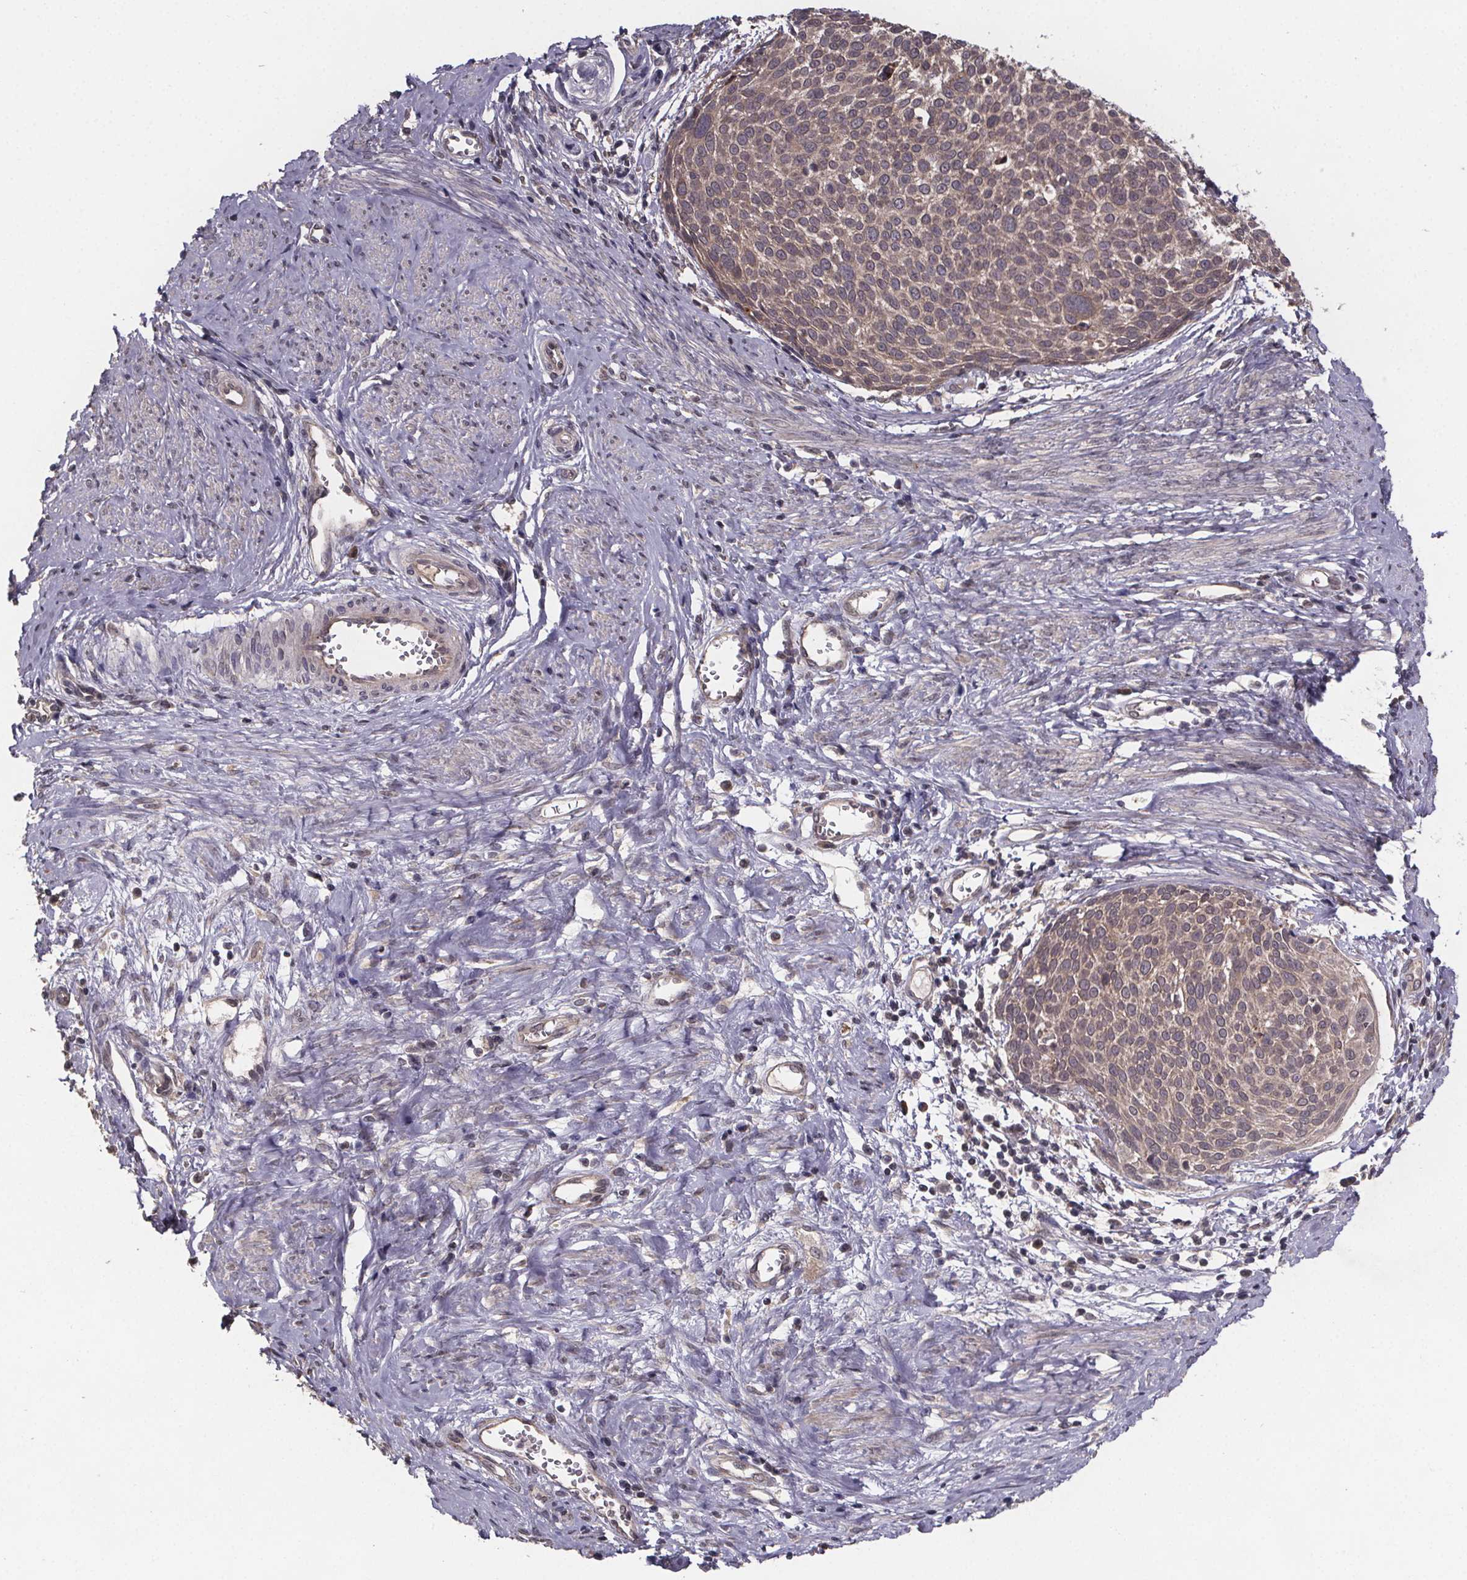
{"staining": {"intensity": "weak", "quantity": ">75%", "location": "cytoplasmic/membranous"}, "tissue": "cervical cancer", "cell_type": "Tumor cells", "image_type": "cancer", "snomed": [{"axis": "morphology", "description": "Squamous cell carcinoma, NOS"}, {"axis": "topography", "description": "Cervix"}], "caption": "Approximately >75% of tumor cells in cervical cancer show weak cytoplasmic/membranous protein expression as visualized by brown immunohistochemical staining.", "gene": "SAT1", "patient": {"sex": "female", "age": 39}}